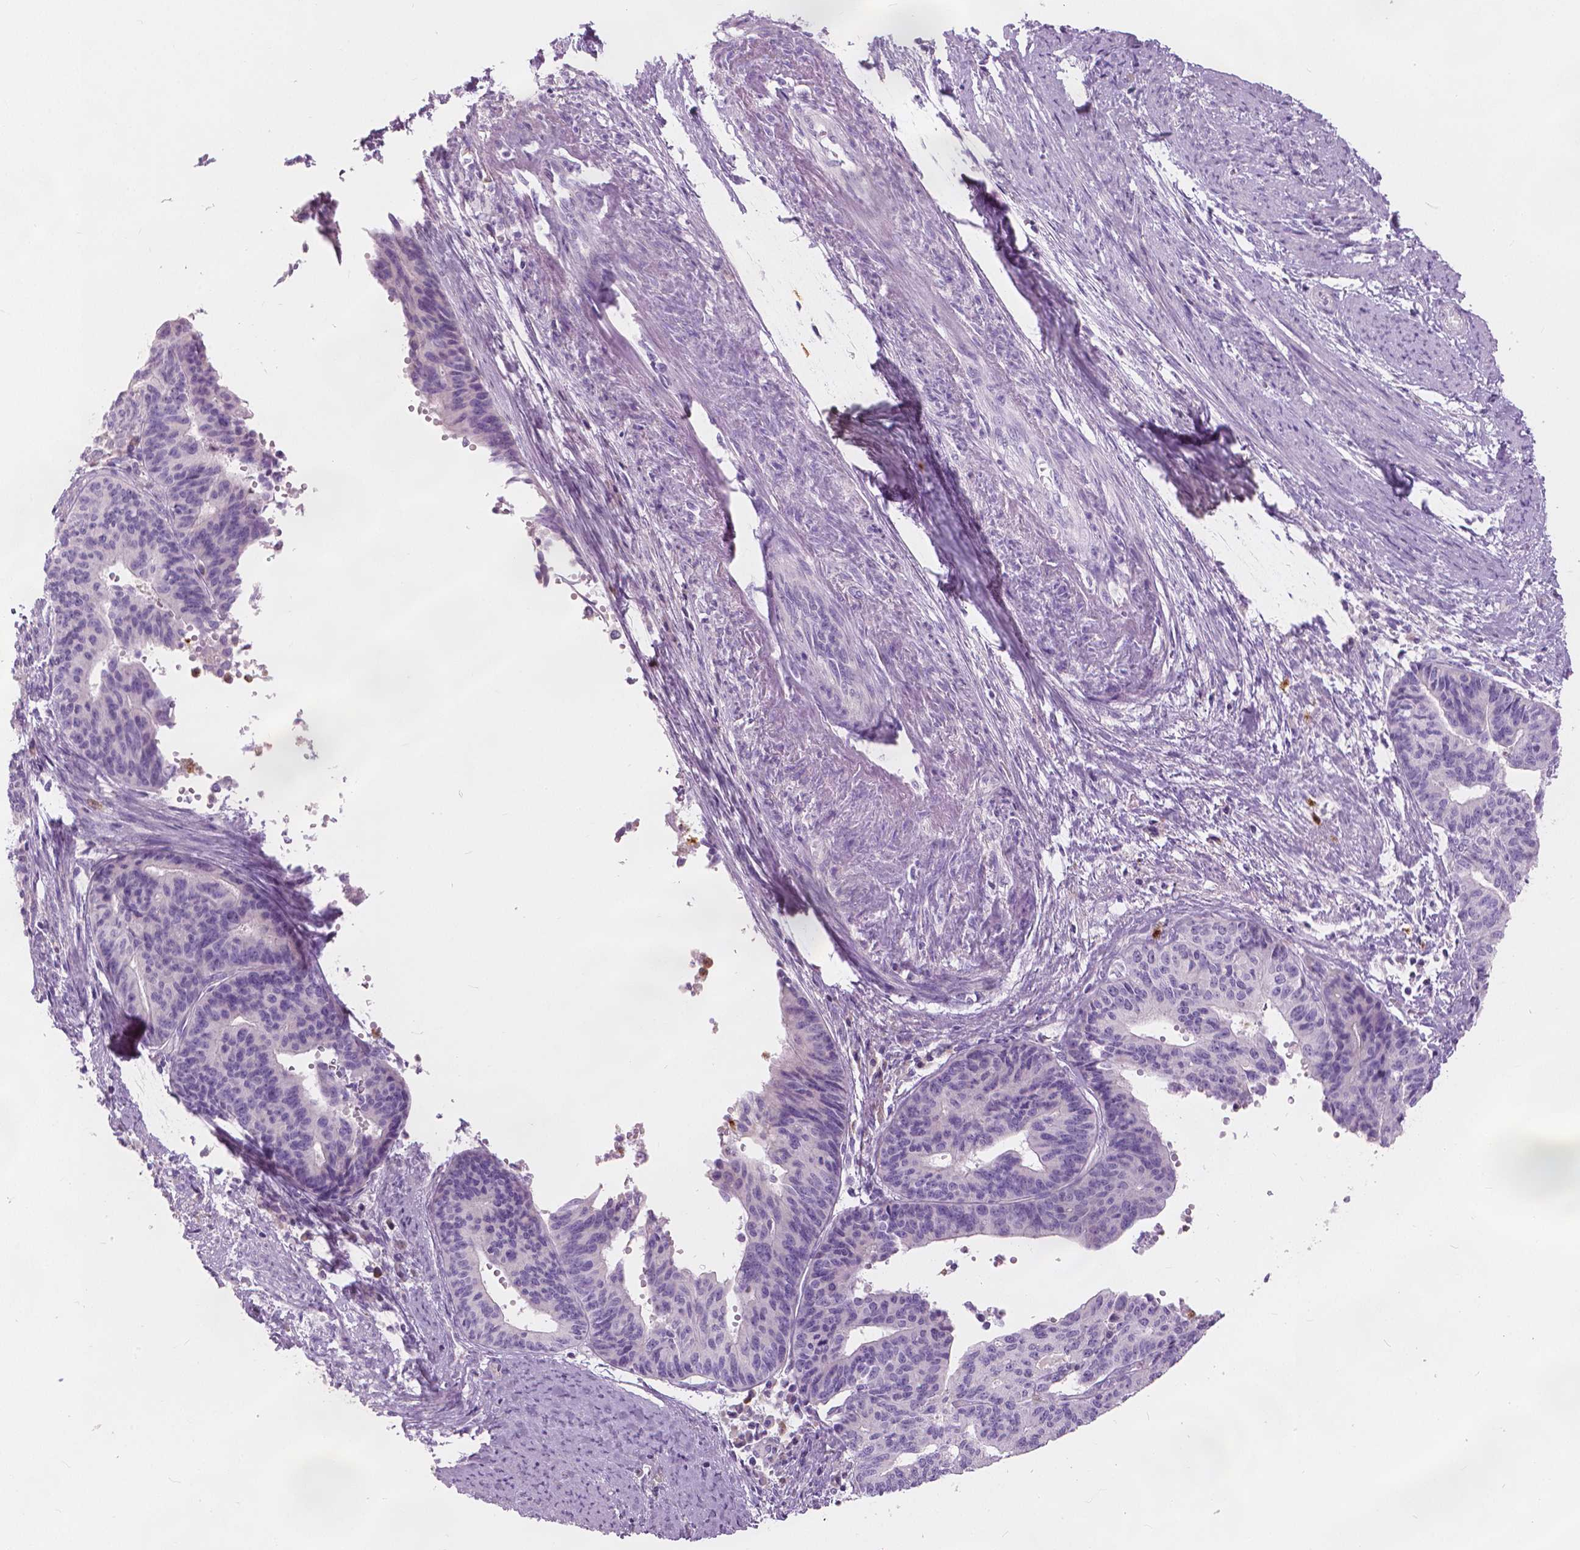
{"staining": {"intensity": "negative", "quantity": "none", "location": "none"}, "tissue": "endometrial cancer", "cell_type": "Tumor cells", "image_type": "cancer", "snomed": [{"axis": "morphology", "description": "Adenocarcinoma, NOS"}, {"axis": "topography", "description": "Endometrium"}], "caption": "A micrograph of human endometrial adenocarcinoma is negative for staining in tumor cells. The staining is performed using DAB brown chromogen with nuclei counter-stained in using hematoxylin.", "gene": "CXCR2", "patient": {"sex": "female", "age": 65}}